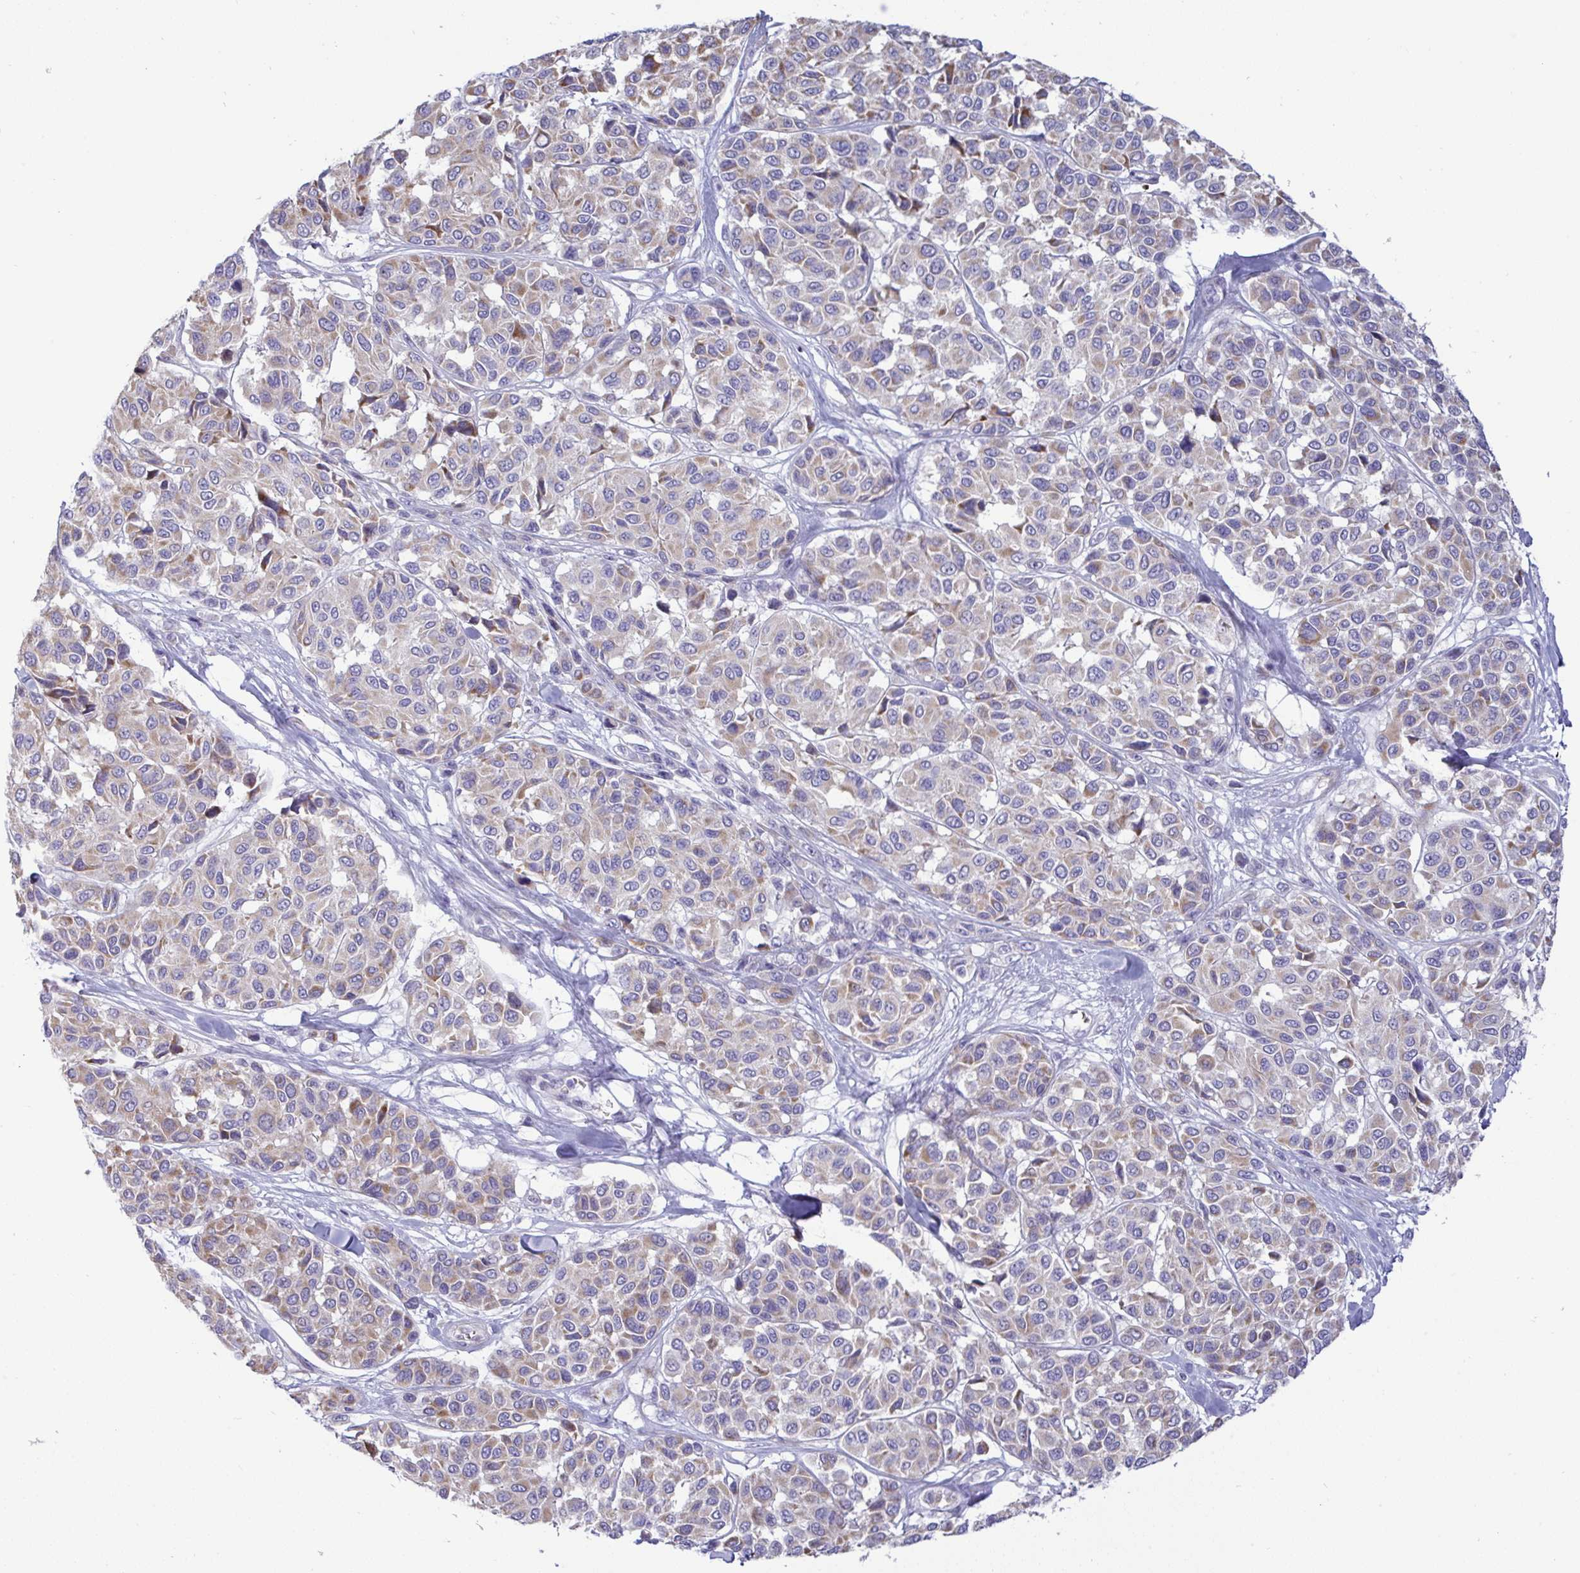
{"staining": {"intensity": "weak", "quantity": "25%-75%", "location": "cytoplasmic/membranous"}, "tissue": "melanoma", "cell_type": "Tumor cells", "image_type": "cancer", "snomed": [{"axis": "morphology", "description": "Malignant melanoma, NOS"}, {"axis": "topography", "description": "Skin"}], "caption": "Protein staining of melanoma tissue exhibits weak cytoplasmic/membranous expression in about 25%-75% of tumor cells.", "gene": "NTN1", "patient": {"sex": "female", "age": 66}}